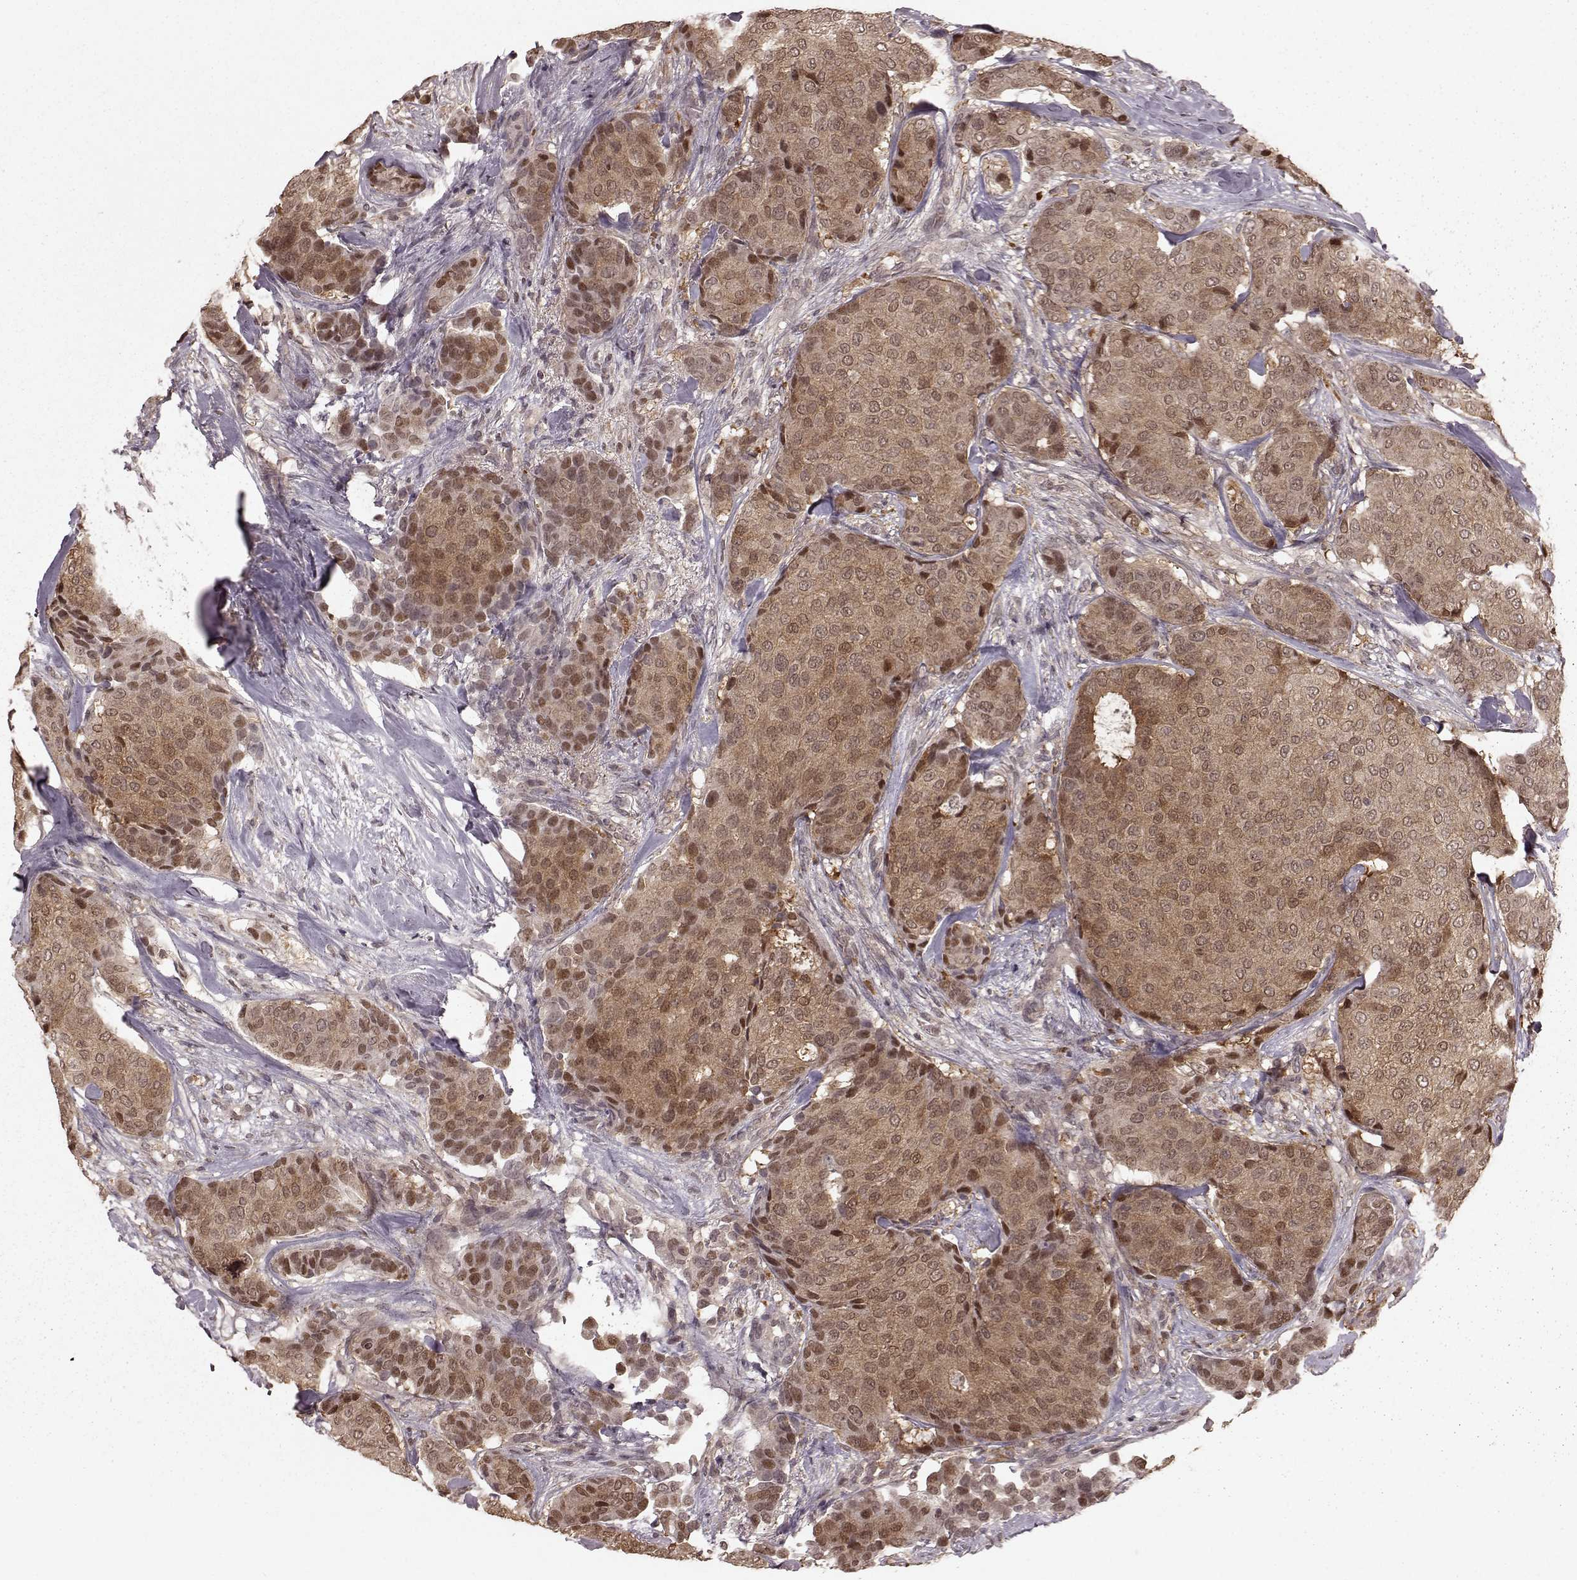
{"staining": {"intensity": "moderate", "quantity": "25%-75%", "location": "cytoplasmic/membranous,nuclear"}, "tissue": "breast cancer", "cell_type": "Tumor cells", "image_type": "cancer", "snomed": [{"axis": "morphology", "description": "Duct carcinoma"}, {"axis": "topography", "description": "Breast"}], "caption": "Tumor cells display medium levels of moderate cytoplasmic/membranous and nuclear positivity in about 25%-75% of cells in breast cancer. (DAB (3,3'-diaminobenzidine) IHC, brown staining for protein, blue staining for nuclei).", "gene": "GSS", "patient": {"sex": "female", "age": 75}}